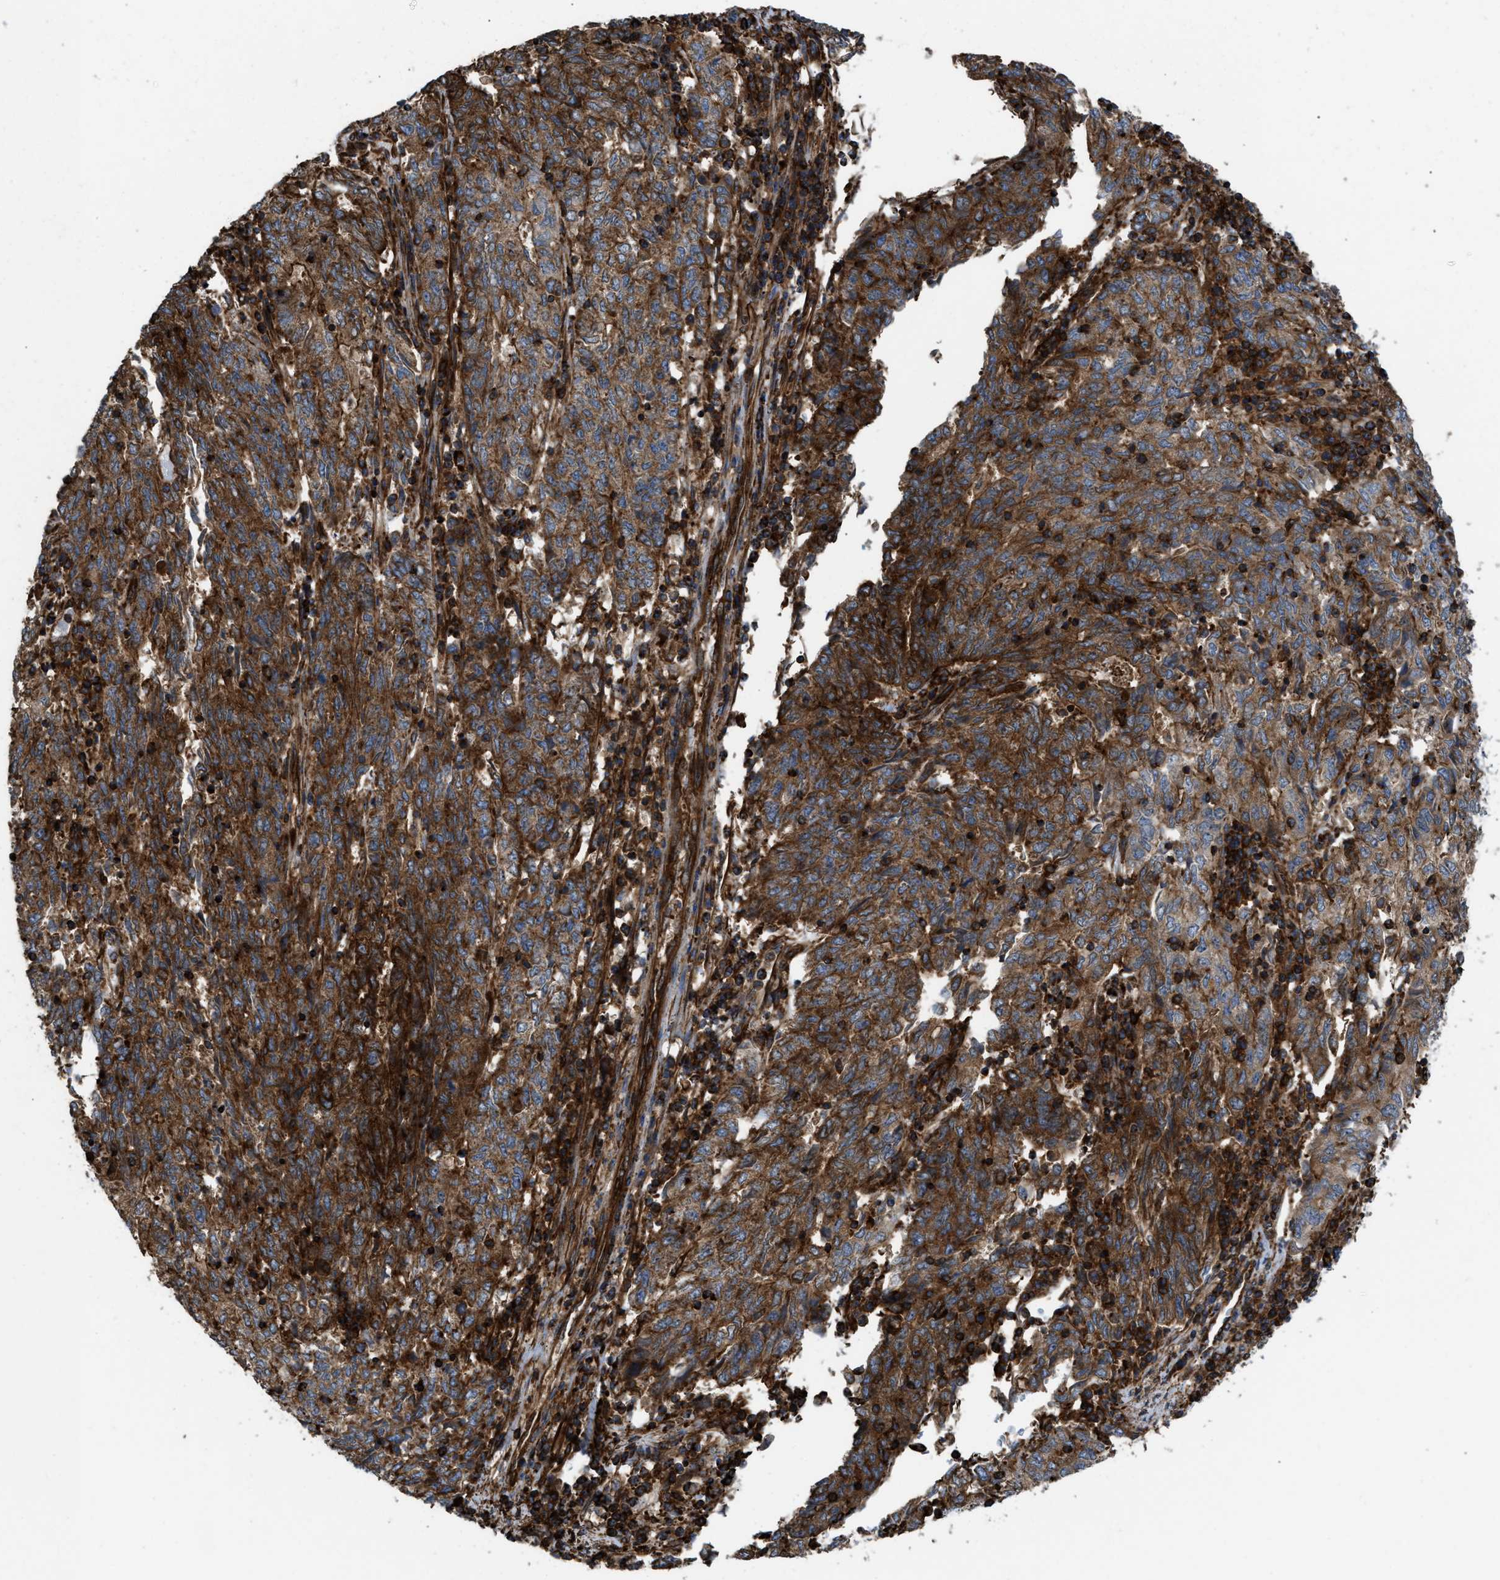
{"staining": {"intensity": "strong", "quantity": ">75%", "location": "cytoplasmic/membranous"}, "tissue": "endometrial cancer", "cell_type": "Tumor cells", "image_type": "cancer", "snomed": [{"axis": "morphology", "description": "Adenocarcinoma, NOS"}, {"axis": "topography", "description": "Endometrium"}], "caption": "Endometrial adenocarcinoma stained with a brown dye exhibits strong cytoplasmic/membranous positive expression in approximately >75% of tumor cells.", "gene": "EGLN1", "patient": {"sex": "female", "age": 80}}